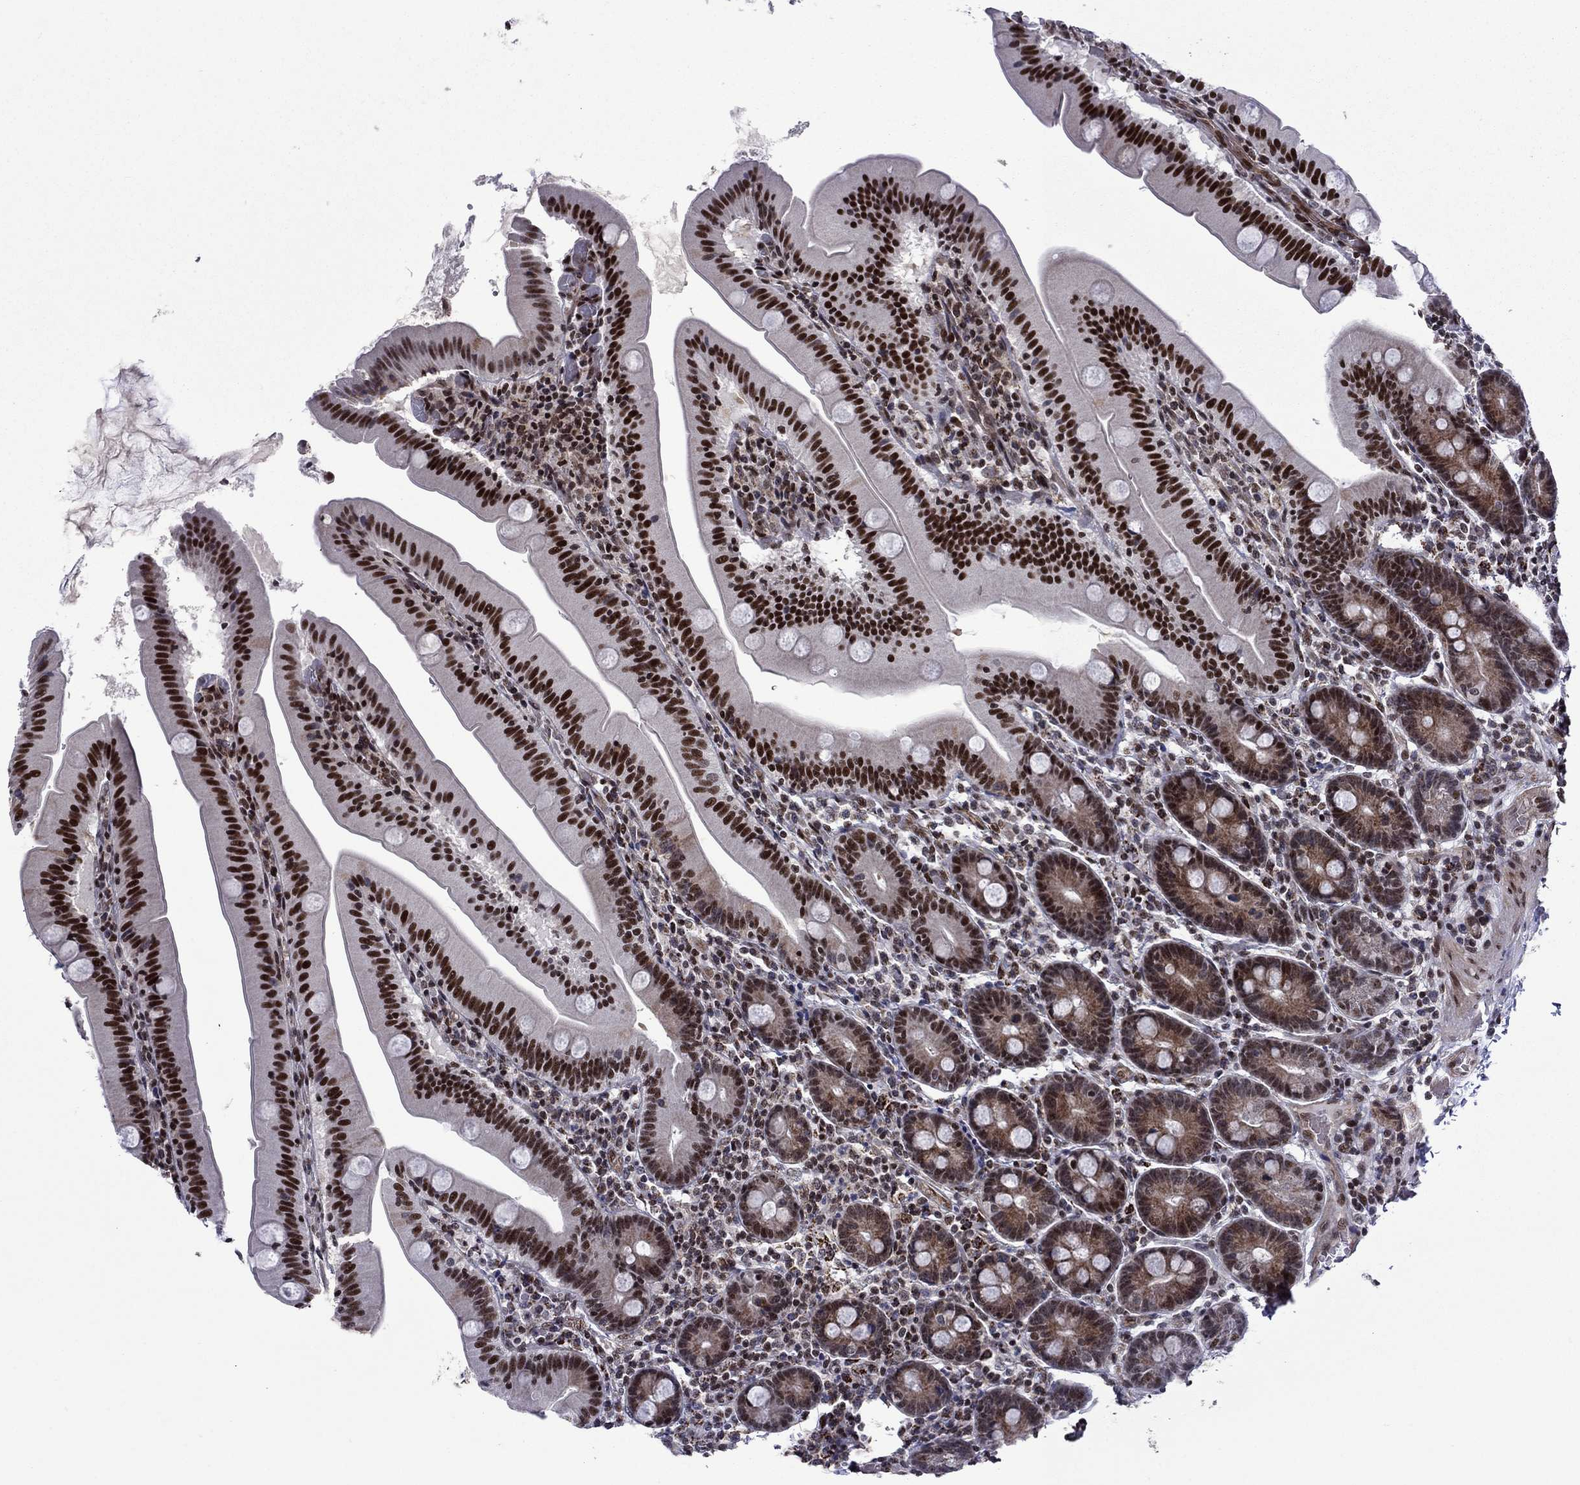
{"staining": {"intensity": "strong", "quantity": ">75%", "location": "nuclear"}, "tissue": "small intestine", "cell_type": "Glandular cells", "image_type": "normal", "snomed": [{"axis": "morphology", "description": "Normal tissue, NOS"}, {"axis": "topography", "description": "Small intestine"}], "caption": "Brown immunohistochemical staining in normal human small intestine displays strong nuclear positivity in about >75% of glandular cells.", "gene": "SURF2", "patient": {"sex": "male", "age": 37}}